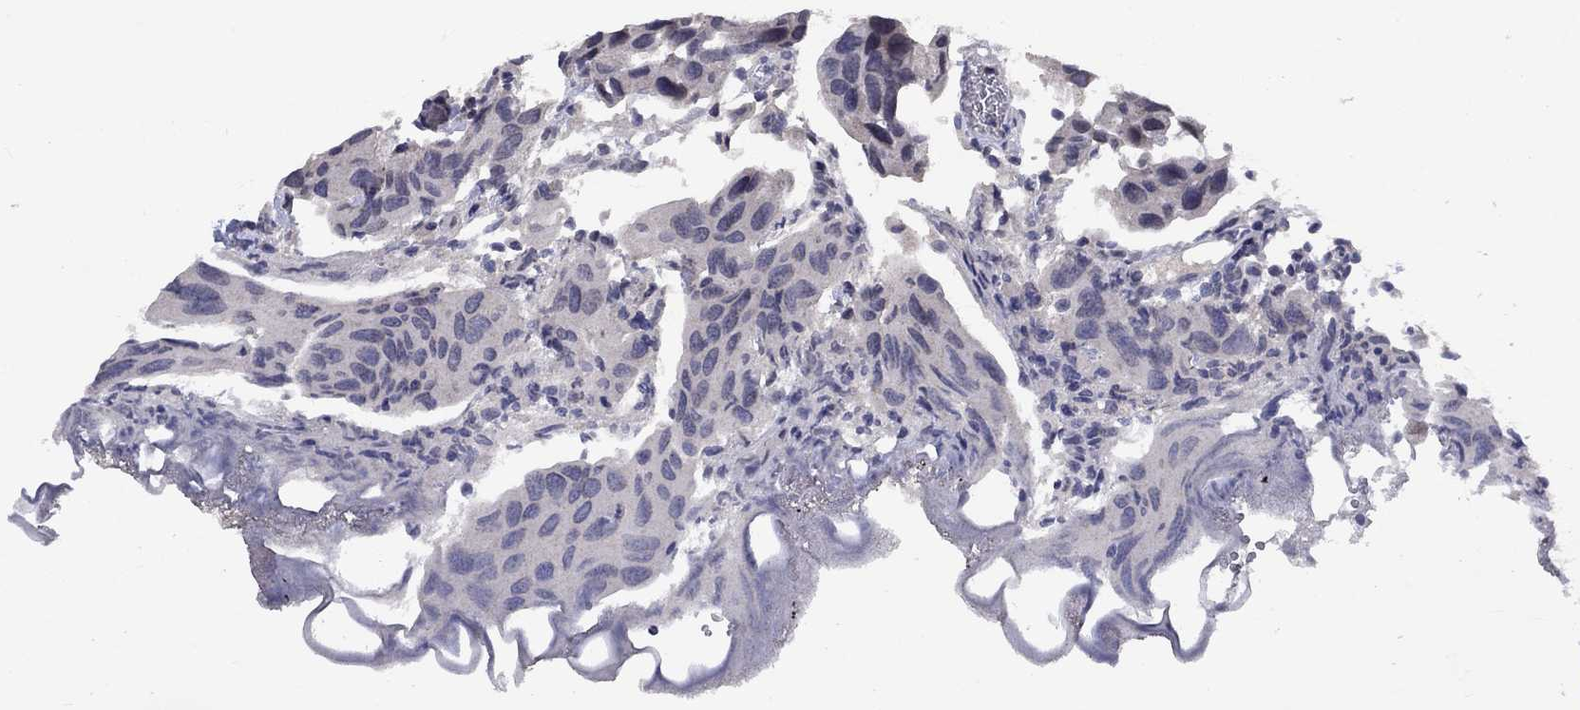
{"staining": {"intensity": "negative", "quantity": "none", "location": "none"}, "tissue": "urothelial cancer", "cell_type": "Tumor cells", "image_type": "cancer", "snomed": [{"axis": "morphology", "description": "Urothelial carcinoma, High grade"}, {"axis": "topography", "description": "Urinary bladder"}], "caption": "A micrograph of urothelial carcinoma (high-grade) stained for a protein reveals no brown staining in tumor cells.", "gene": "SPATA33", "patient": {"sex": "male", "age": 79}}